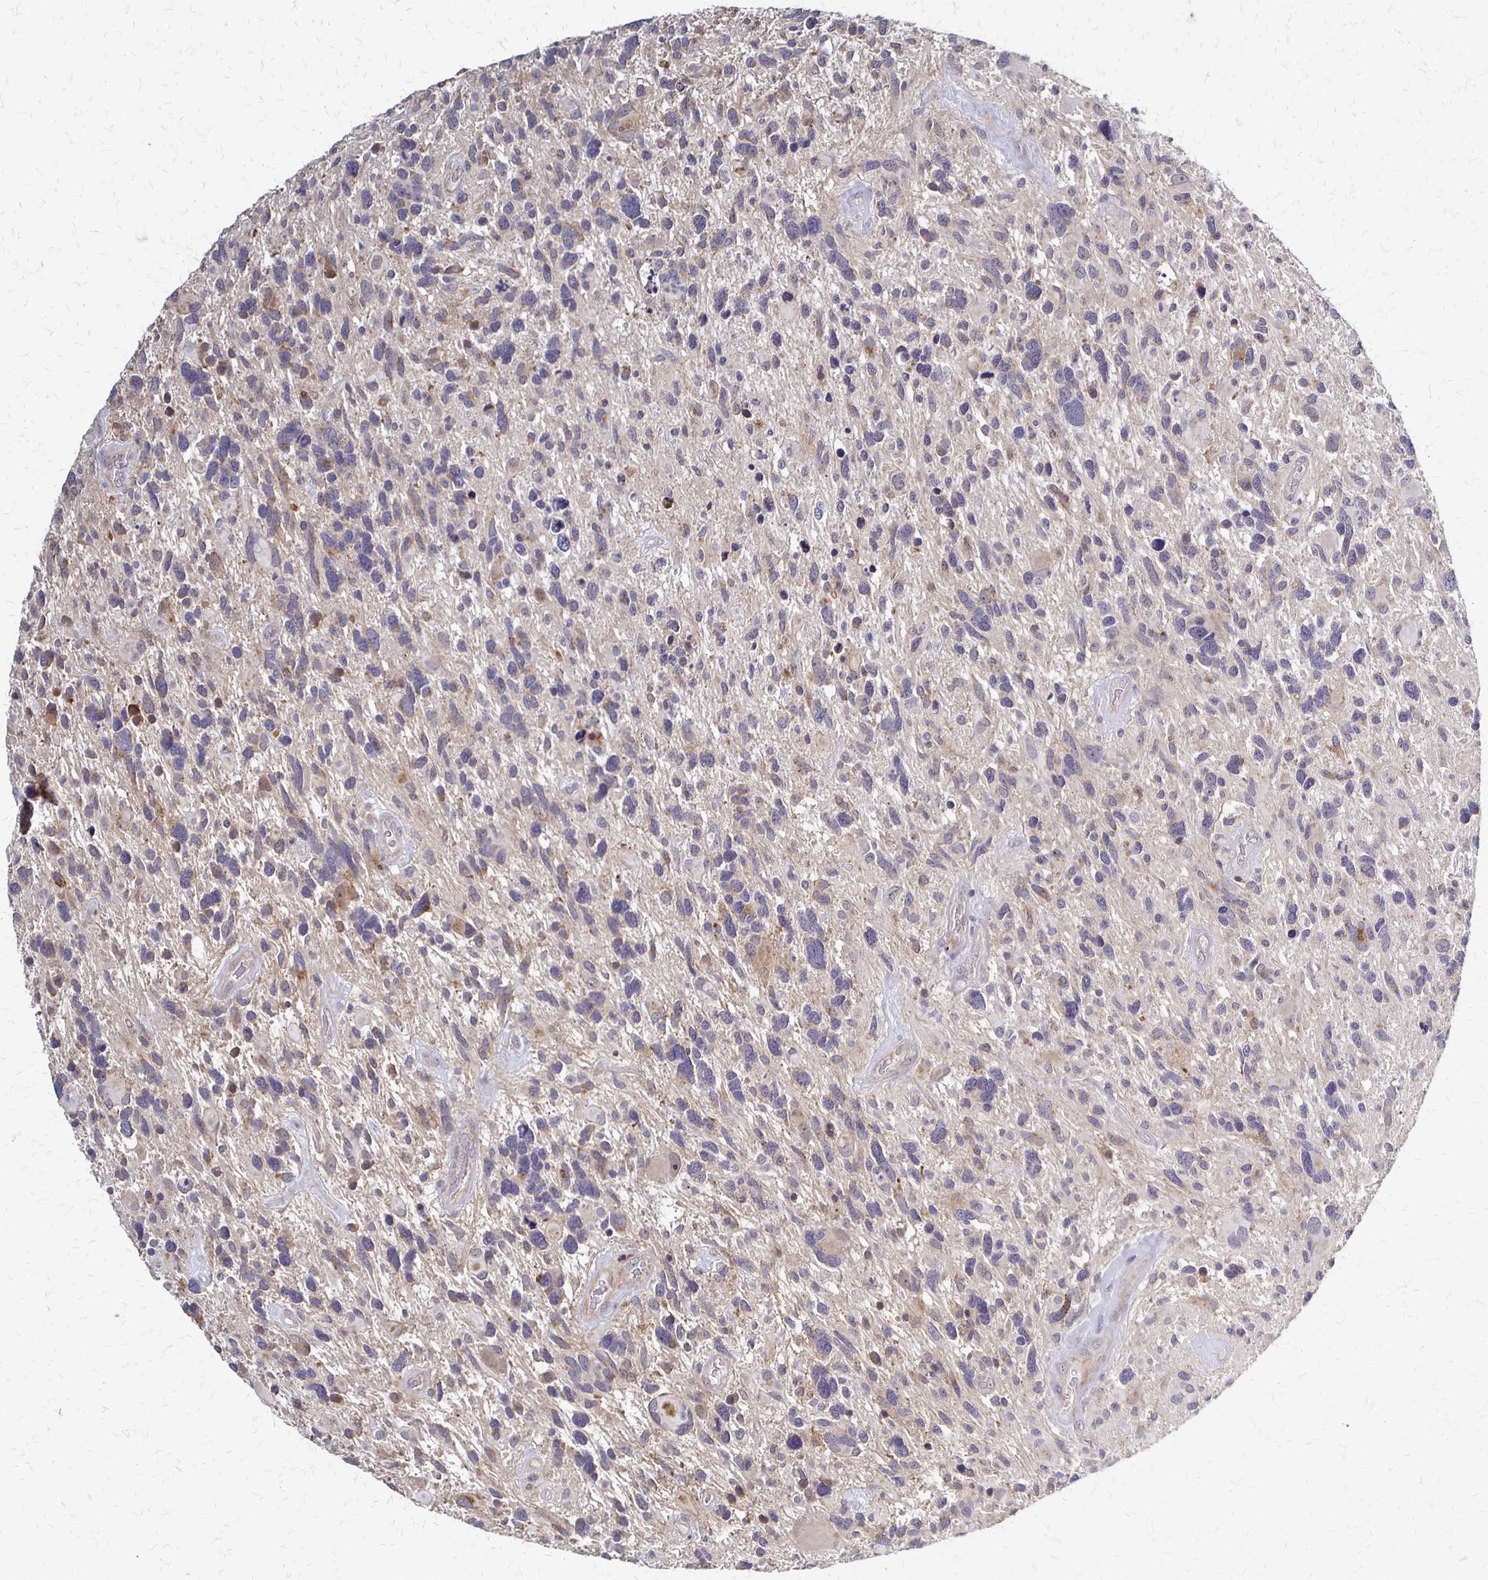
{"staining": {"intensity": "weak", "quantity": "<25%", "location": "cytoplasmic/membranous"}, "tissue": "glioma", "cell_type": "Tumor cells", "image_type": "cancer", "snomed": [{"axis": "morphology", "description": "Glioma, malignant, High grade"}, {"axis": "topography", "description": "Brain"}], "caption": "A photomicrograph of human glioma is negative for staining in tumor cells. (Stains: DAB (3,3'-diaminobenzidine) immunohistochemistry (IHC) with hematoxylin counter stain, Microscopy: brightfield microscopy at high magnification).", "gene": "SLC9A9", "patient": {"sex": "male", "age": 49}}